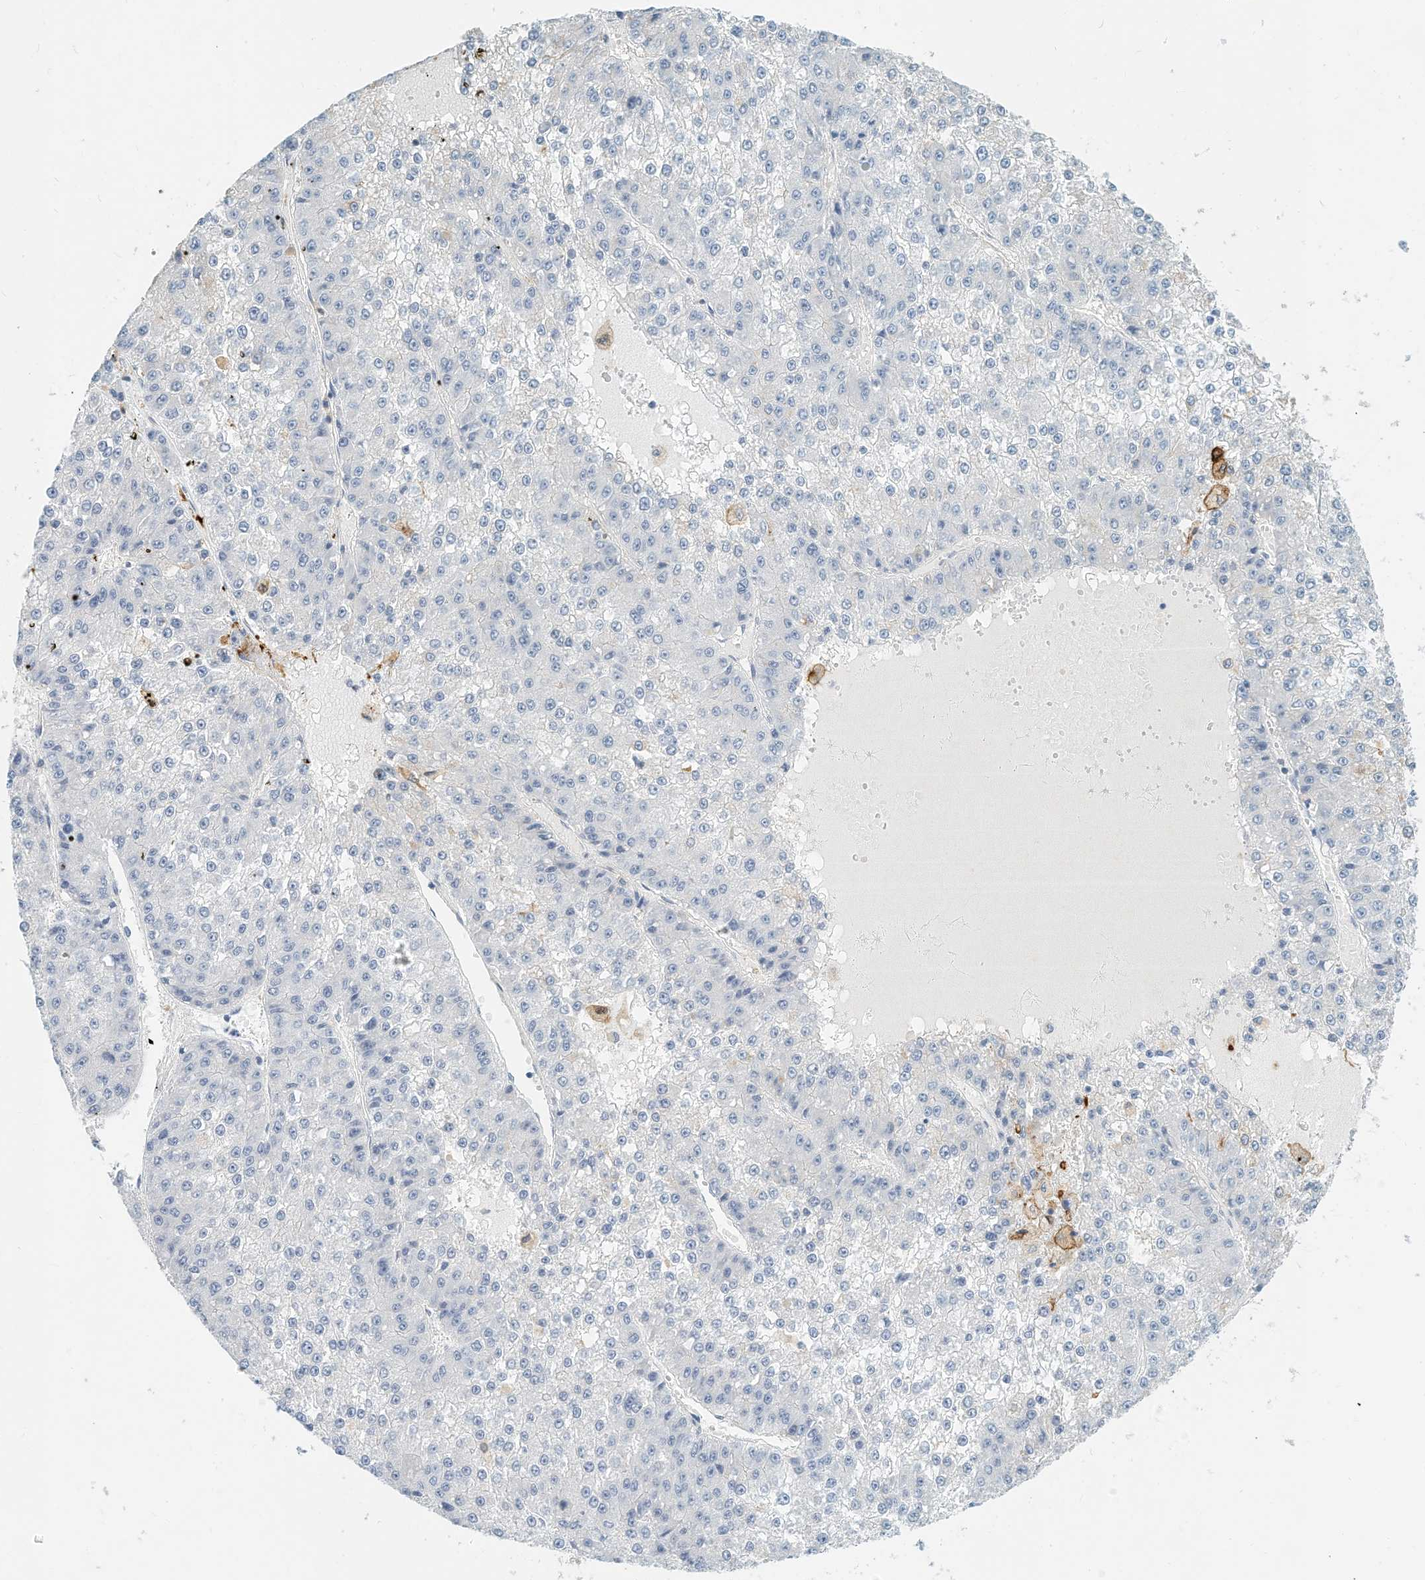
{"staining": {"intensity": "negative", "quantity": "none", "location": "none"}, "tissue": "liver cancer", "cell_type": "Tumor cells", "image_type": "cancer", "snomed": [{"axis": "morphology", "description": "Carcinoma, Hepatocellular, NOS"}, {"axis": "topography", "description": "Liver"}], "caption": "Tumor cells show no significant staining in liver cancer. The staining was performed using DAB (3,3'-diaminobenzidine) to visualize the protein expression in brown, while the nuclei were stained in blue with hematoxylin (Magnification: 20x).", "gene": "MICAL1", "patient": {"sex": "female", "age": 73}}